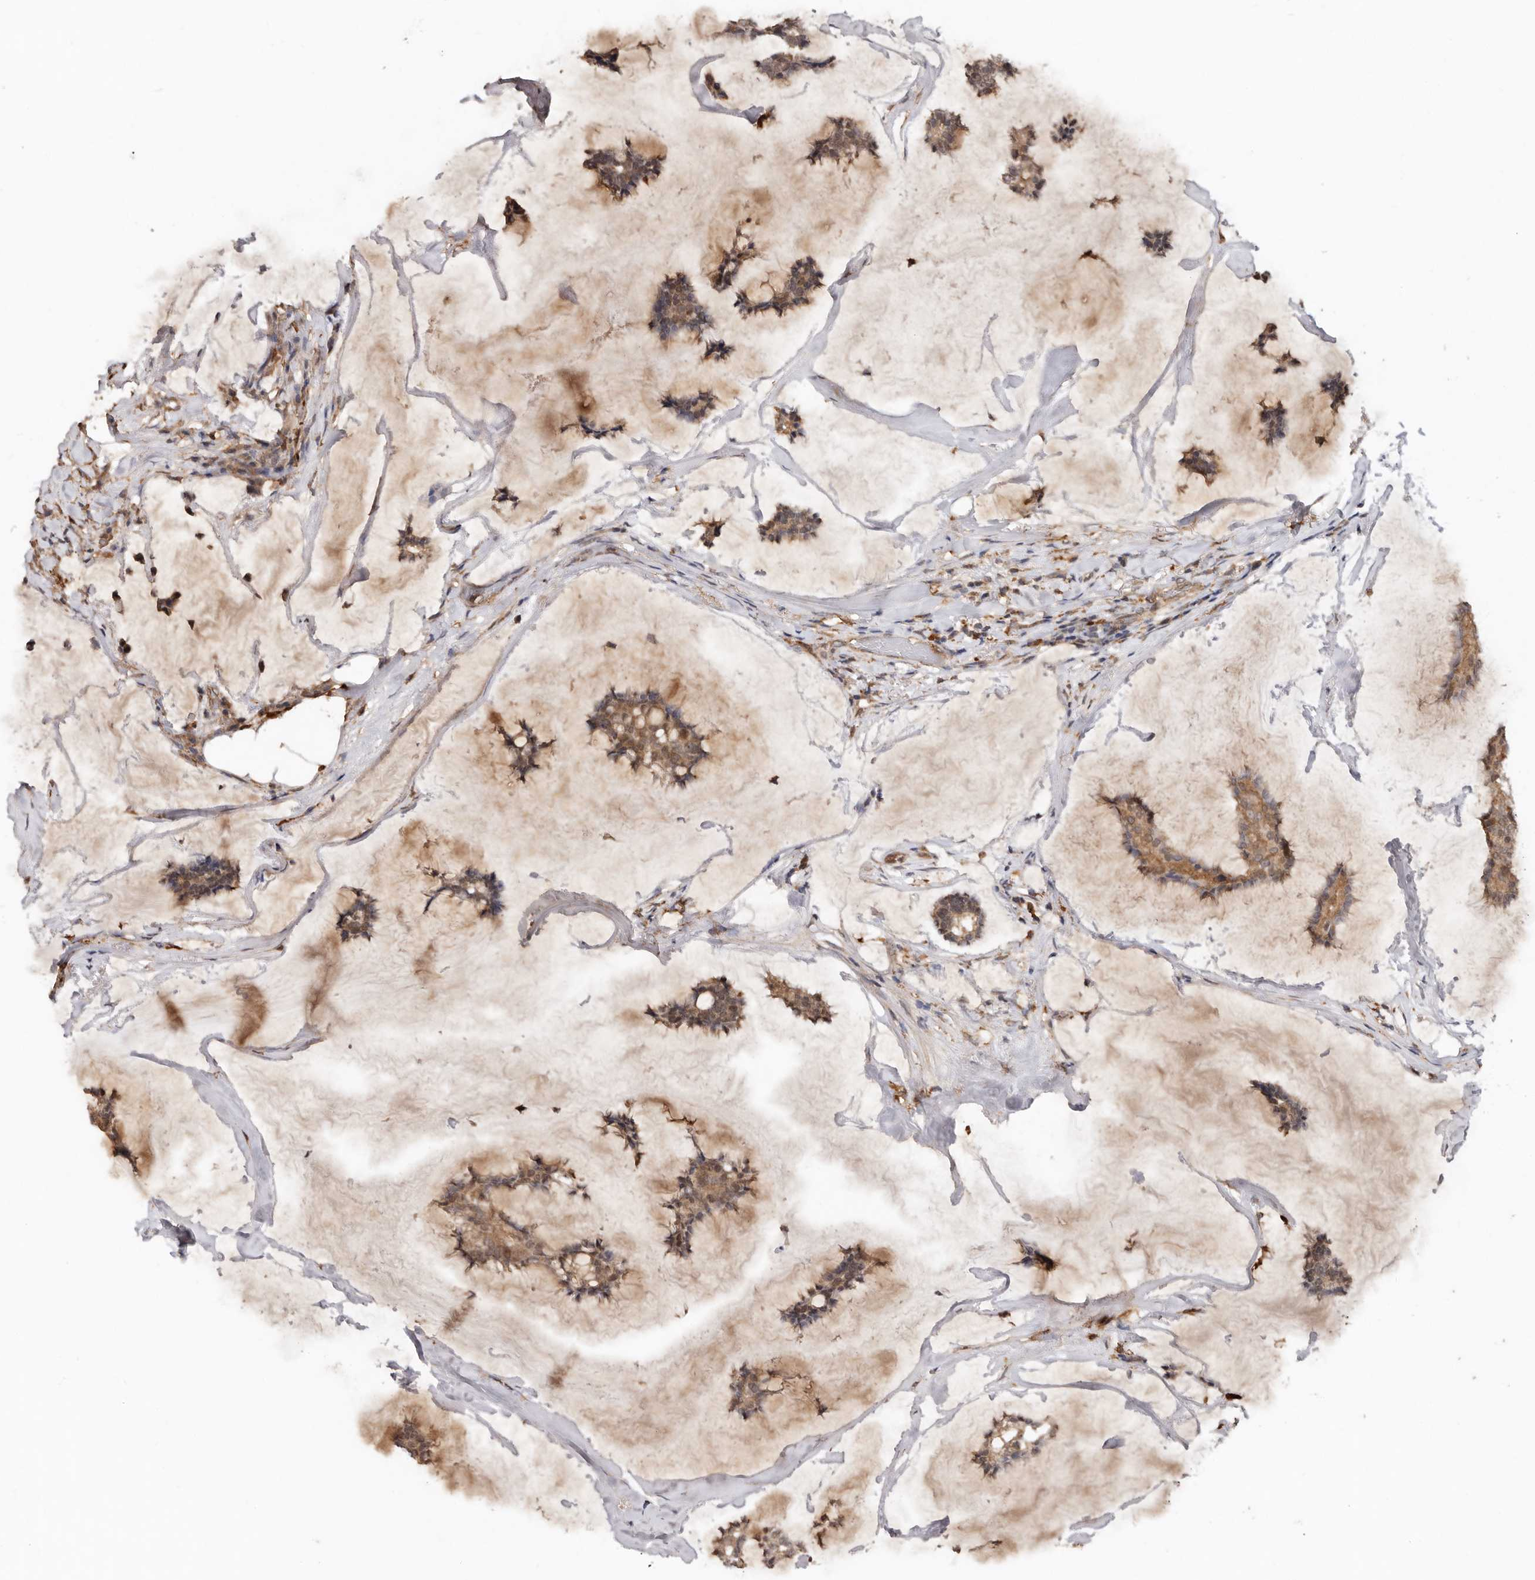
{"staining": {"intensity": "moderate", "quantity": ">75%", "location": "cytoplasmic/membranous"}, "tissue": "breast cancer", "cell_type": "Tumor cells", "image_type": "cancer", "snomed": [{"axis": "morphology", "description": "Duct carcinoma"}, {"axis": "topography", "description": "Breast"}], "caption": "IHC micrograph of intraductal carcinoma (breast) stained for a protein (brown), which demonstrates medium levels of moderate cytoplasmic/membranous positivity in approximately >75% of tumor cells.", "gene": "RSPO2", "patient": {"sex": "female", "age": 93}}